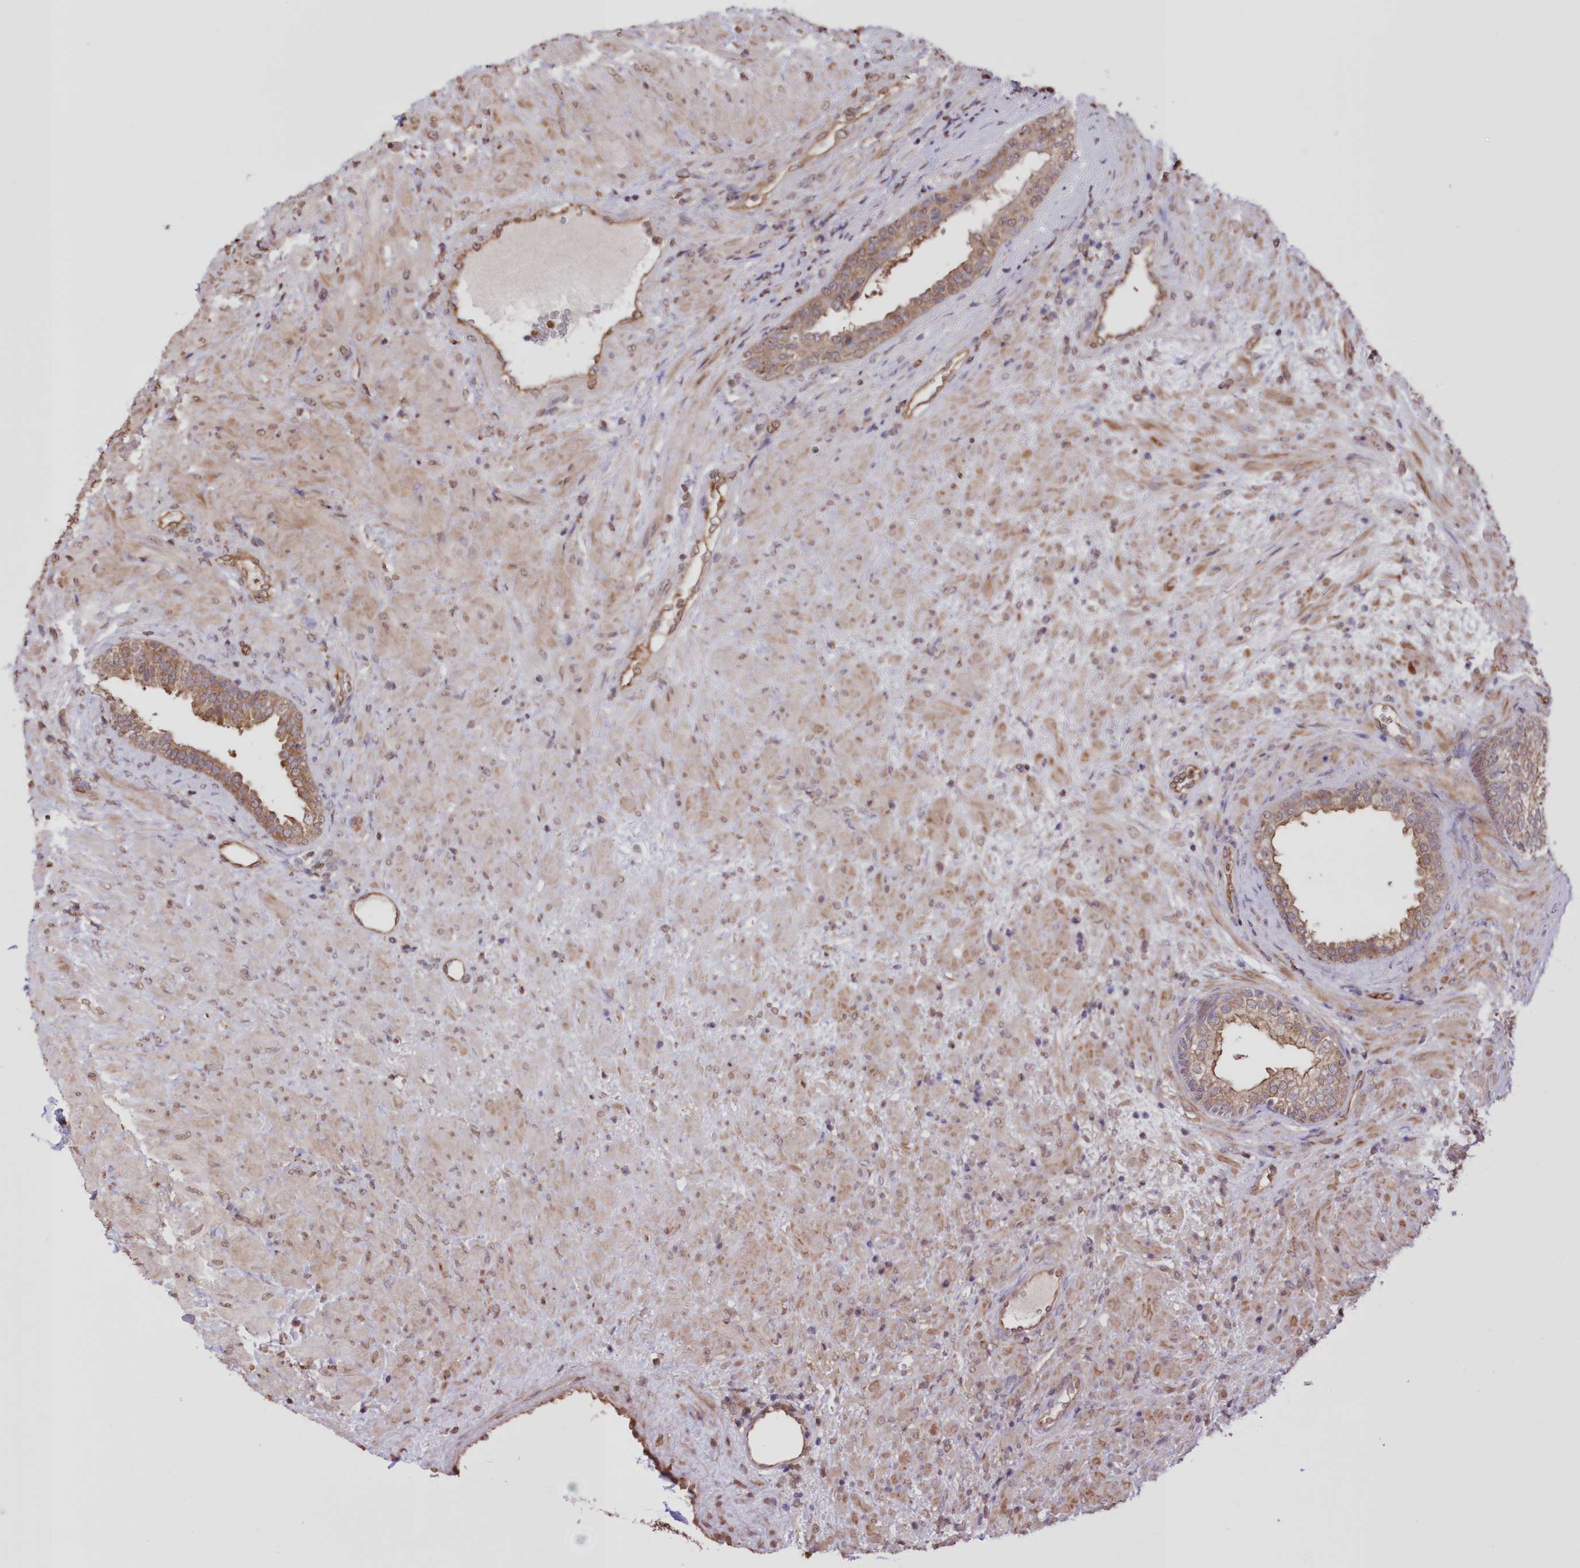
{"staining": {"intensity": "moderate", "quantity": "25%-75%", "location": "cytoplasmic/membranous"}, "tissue": "prostate", "cell_type": "Glandular cells", "image_type": "normal", "snomed": [{"axis": "morphology", "description": "Normal tissue, NOS"}, {"axis": "topography", "description": "Prostate"}], "caption": "IHC of unremarkable human prostate exhibits medium levels of moderate cytoplasmic/membranous expression in about 25%-75% of glandular cells.", "gene": "FCHO2", "patient": {"sex": "male", "age": 76}}